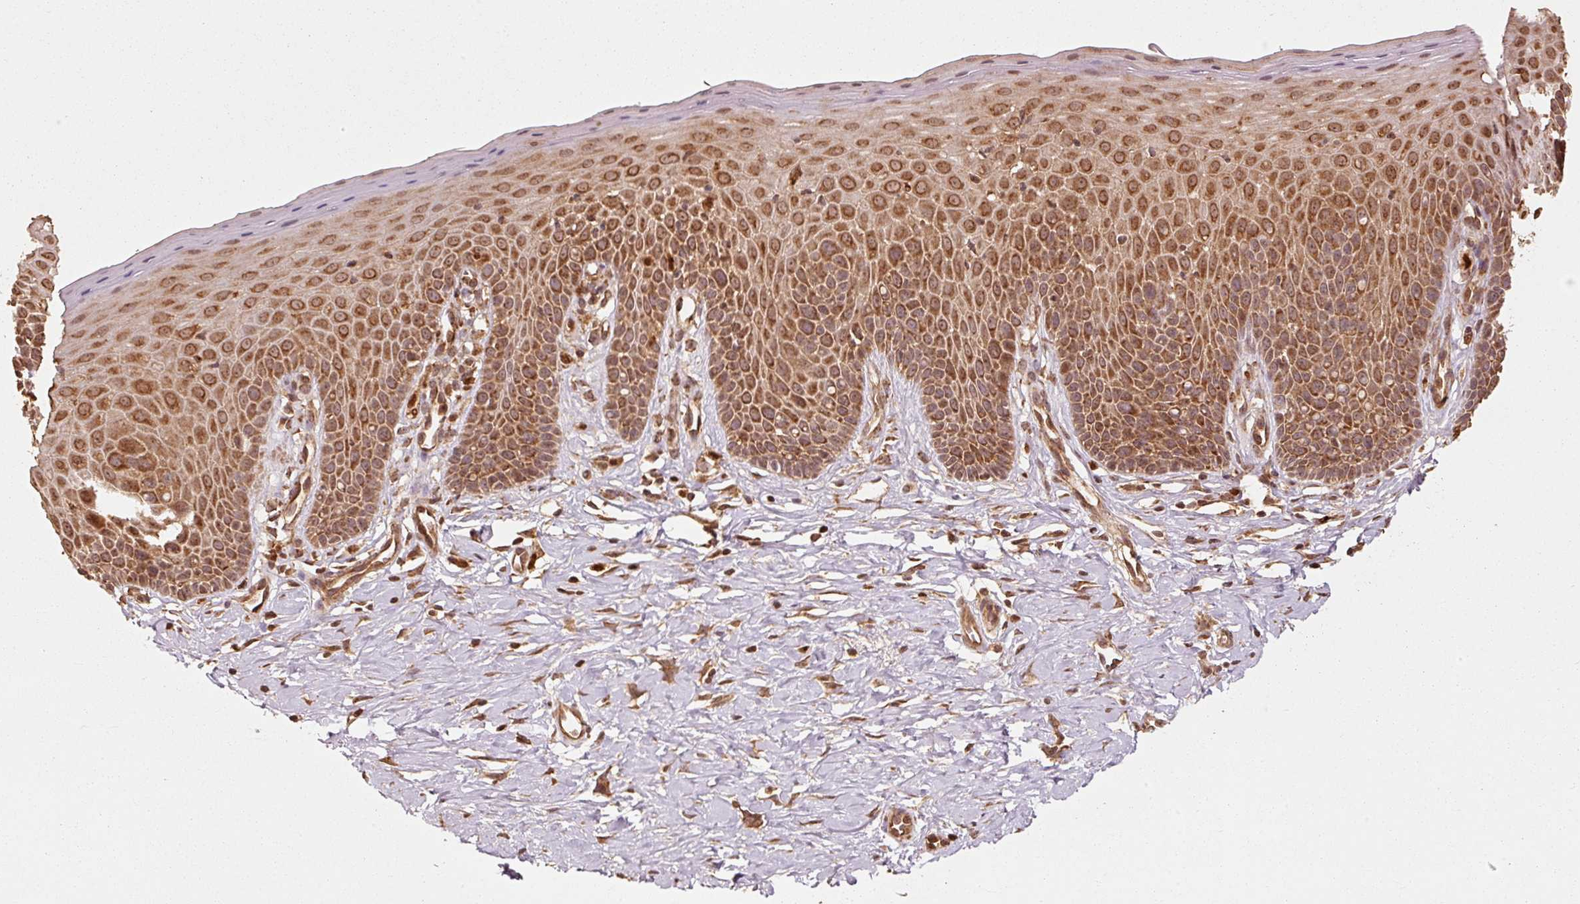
{"staining": {"intensity": "moderate", "quantity": ">75%", "location": "cytoplasmic/membranous,nuclear"}, "tissue": "cervix", "cell_type": "Glandular cells", "image_type": "normal", "snomed": [{"axis": "morphology", "description": "Normal tissue, NOS"}, {"axis": "topography", "description": "Cervix"}], "caption": "The immunohistochemical stain highlights moderate cytoplasmic/membranous,nuclear expression in glandular cells of benign cervix. (Stains: DAB (3,3'-diaminobenzidine) in brown, nuclei in blue, Microscopy: brightfield microscopy at high magnification).", "gene": "MRPL16", "patient": {"sex": "female", "age": 36}}